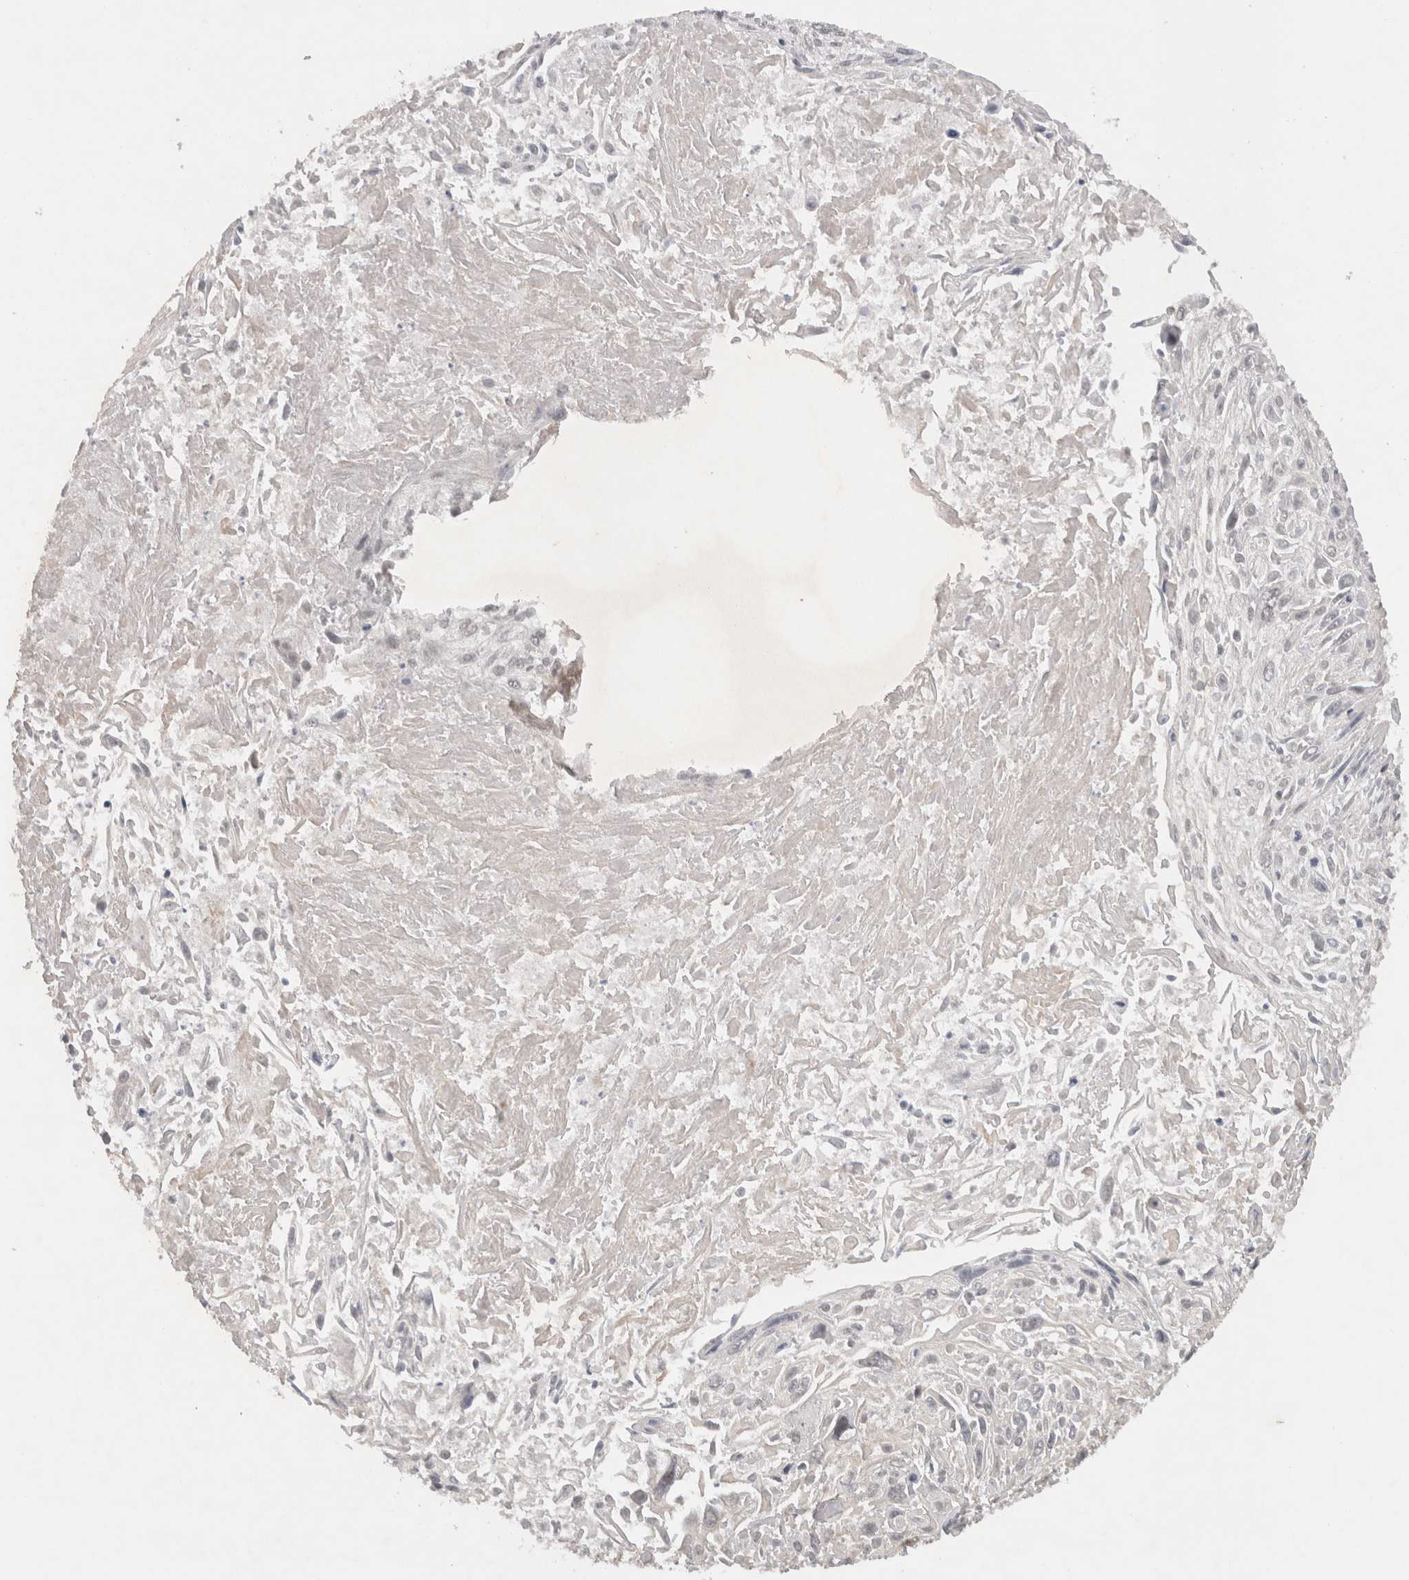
{"staining": {"intensity": "weak", "quantity": "<25%", "location": "nuclear"}, "tissue": "cervical cancer", "cell_type": "Tumor cells", "image_type": "cancer", "snomed": [{"axis": "morphology", "description": "Squamous cell carcinoma, NOS"}, {"axis": "topography", "description": "Cervix"}], "caption": "Cervical cancer was stained to show a protein in brown. There is no significant staining in tumor cells. The staining was performed using DAB (3,3'-diaminobenzidine) to visualize the protein expression in brown, while the nuclei were stained in blue with hematoxylin (Magnification: 20x).", "gene": "HESX1", "patient": {"sex": "female", "age": 51}}